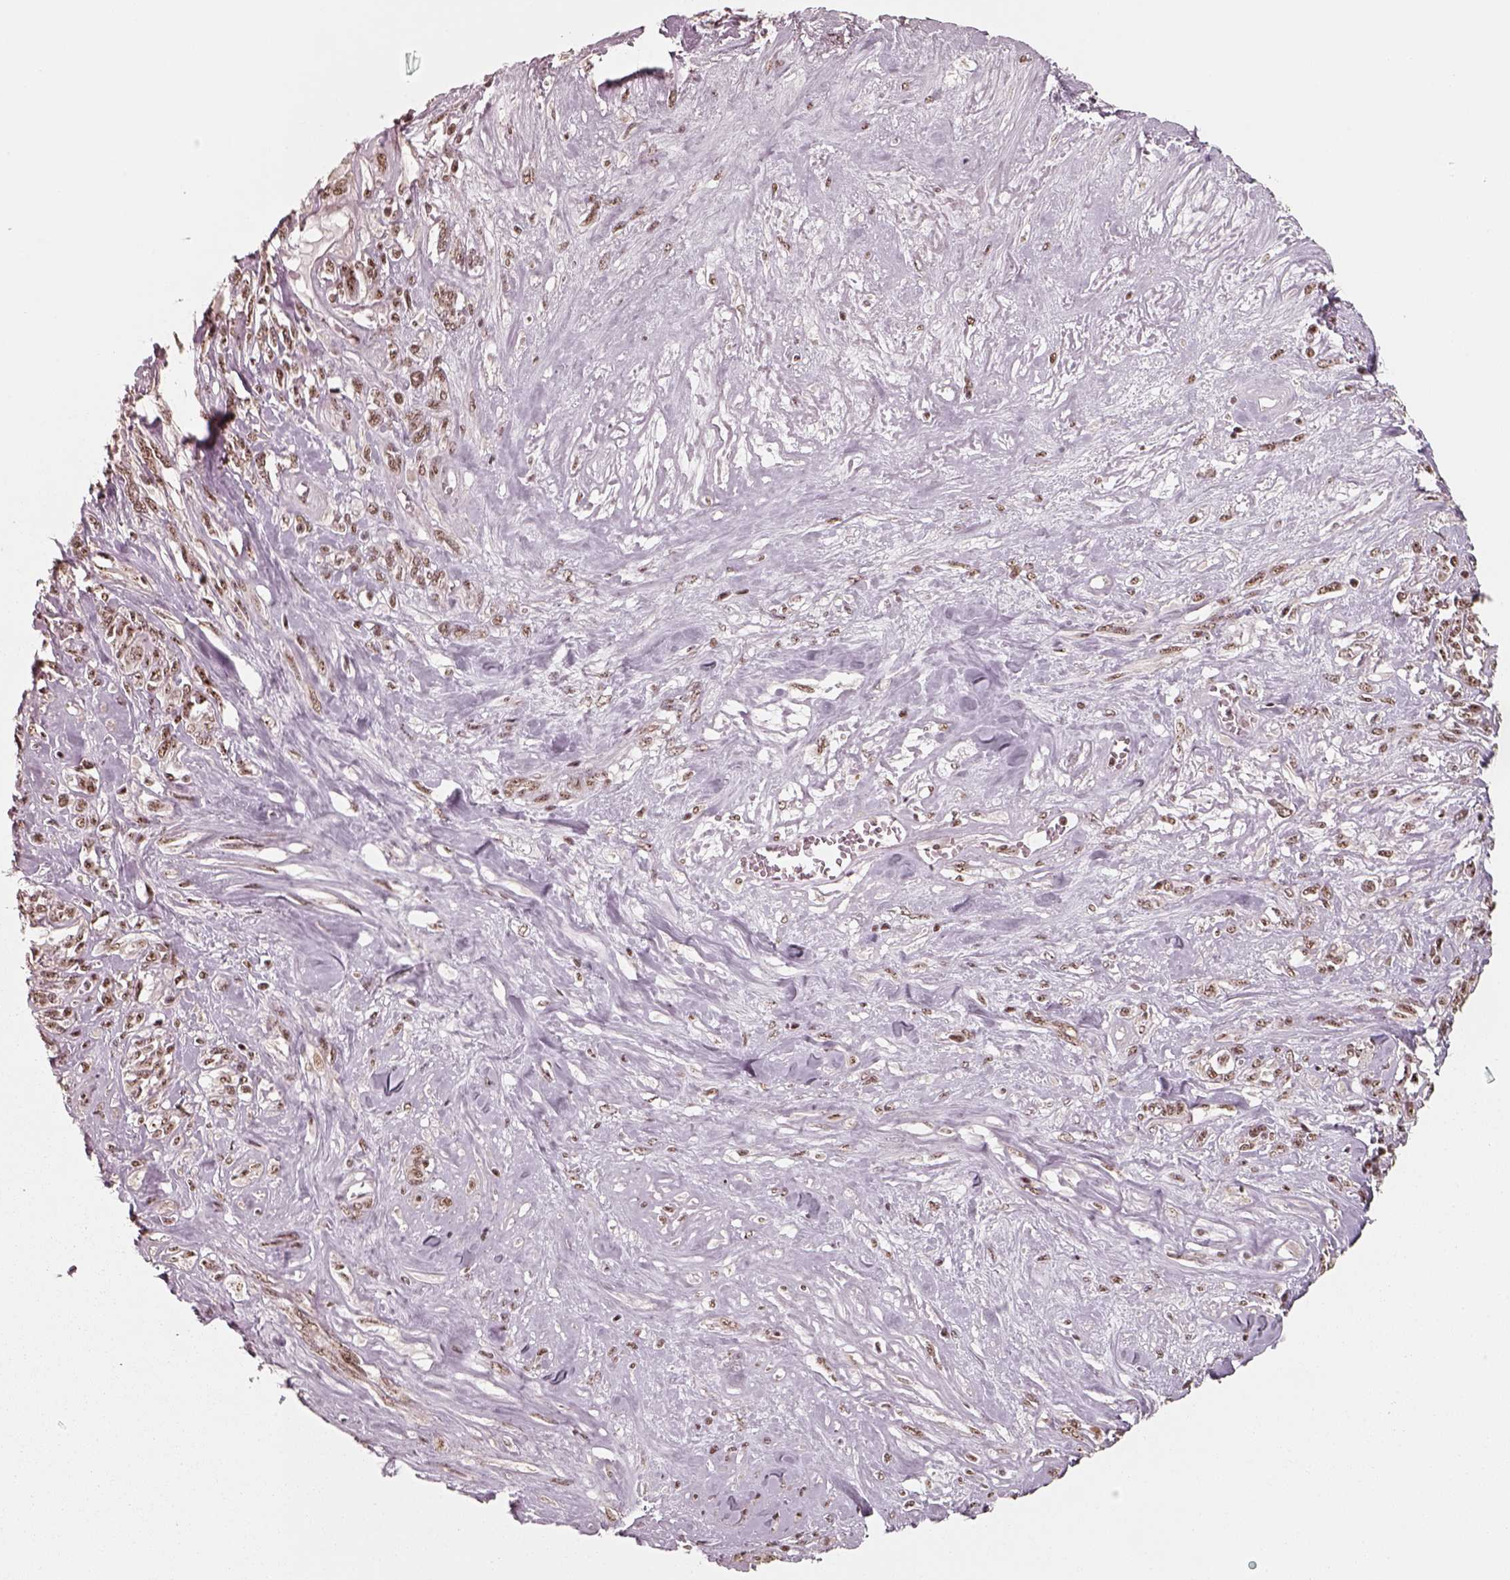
{"staining": {"intensity": "moderate", "quantity": ">75%", "location": "nuclear"}, "tissue": "melanoma", "cell_type": "Tumor cells", "image_type": "cancer", "snomed": [{"axis": "morphology", "description": "Malignant melanoma, NOS"}, {"axis": "topography", "description": "Skin"}], "caption": "Malignant melanoma stained for a protein demonstrates moderate nuclear positivity in tumor cells. Immunohistochemistry (ihc) stains the protein of interest in brown and the nuclei are stained blue.", "gene": "ATXN7L3", "patient": {"sex": "female", "age": 91}}